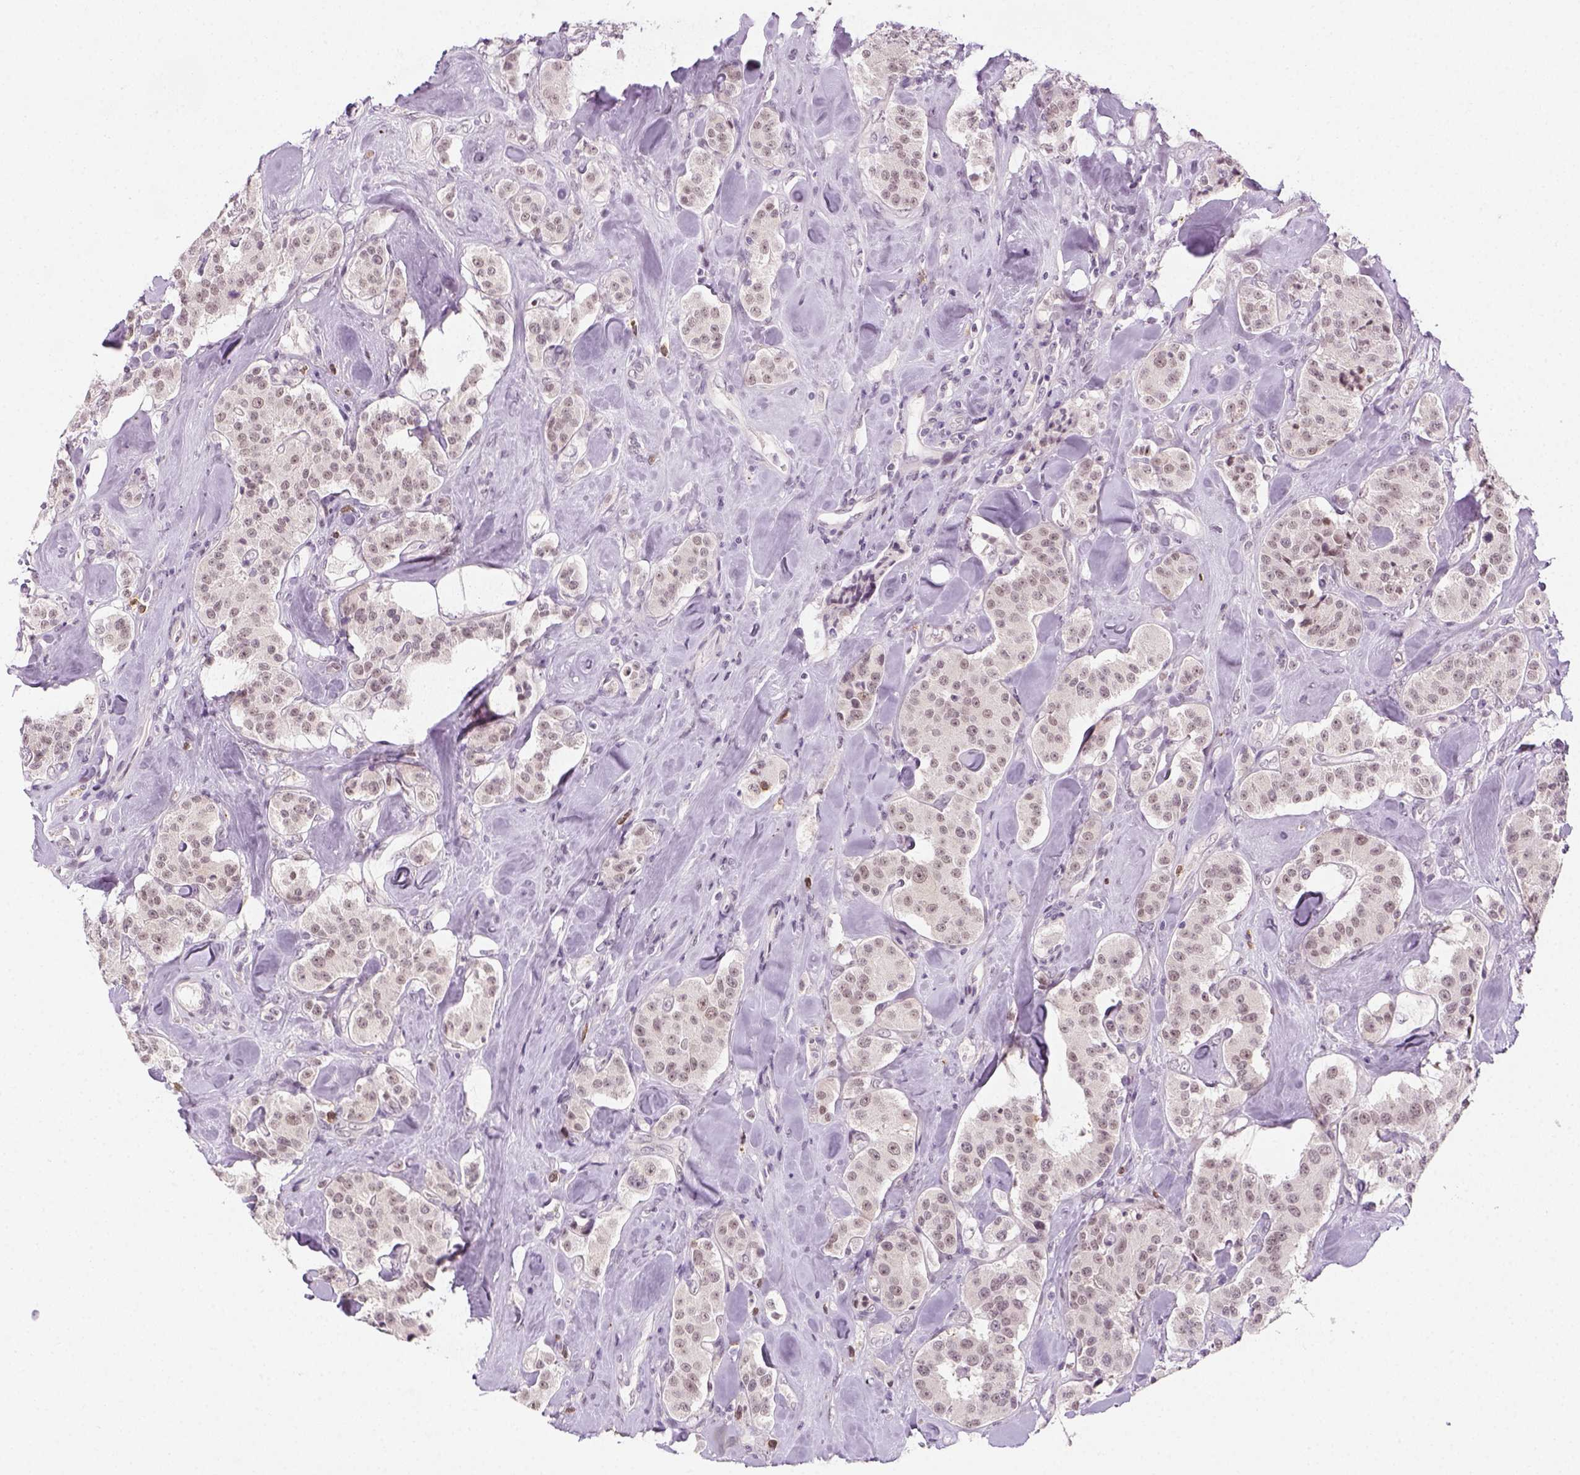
{"staining": {"intensity": "negative", "quantity": "none", "location": "none"}, "tissue": "carcinoid", "cell_type": "Tumor cells", "image_type": "cancer", "snomed": [{"axis": "morphology", "description": "Carcinoid, malignant, NOS"}, {"axis": "topography", "description": "Pancreas"}], "caption": "Immunohistochemical staining of human malignant carcinoid reveals no significant expression in tumor cells.", "gene": "MAGEB3", "patient": {"sex": "male", "age": 41}}